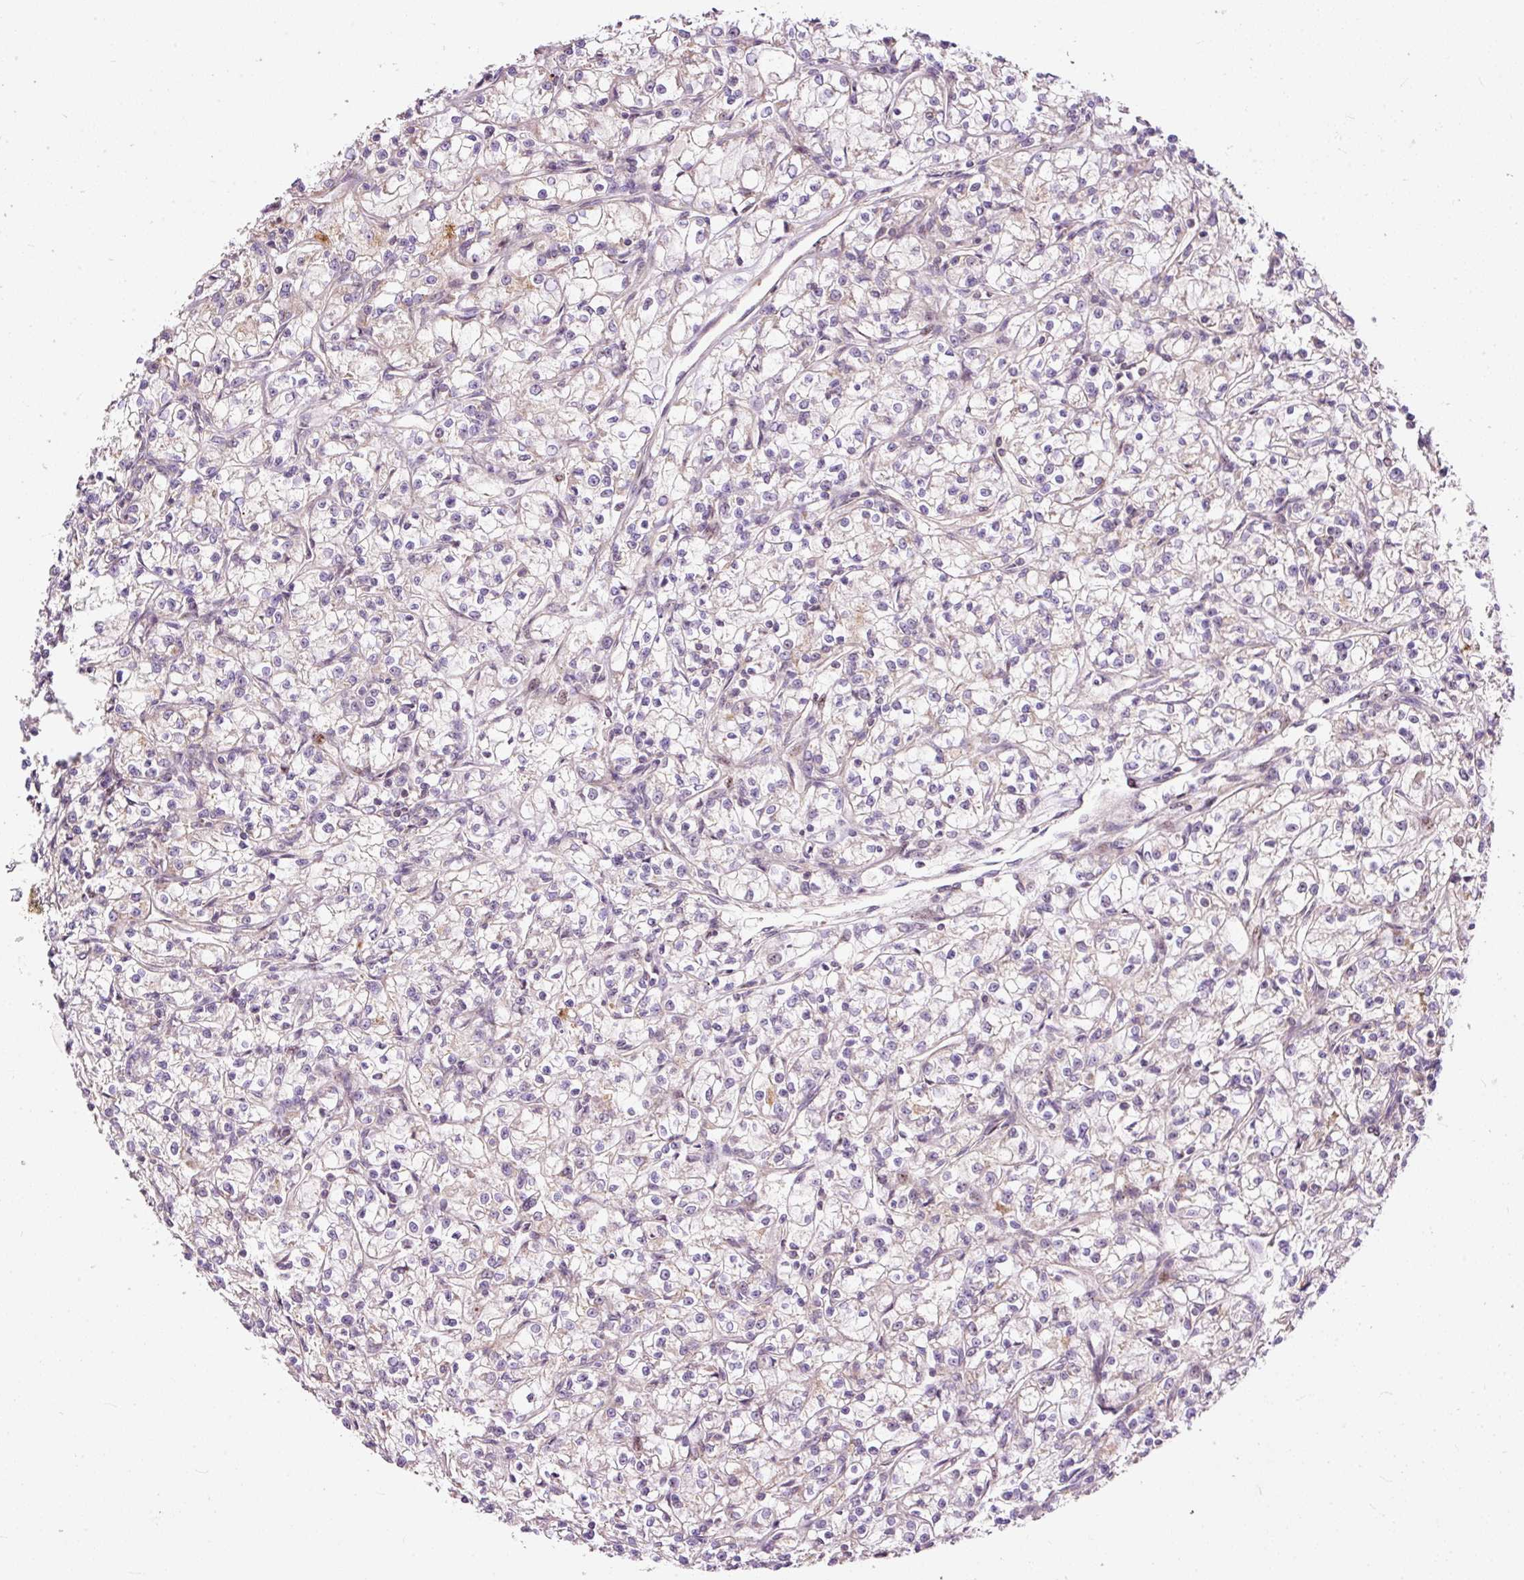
{"staining": {"intensity": "weak", "quantity": "<25%", "location": "cytoplasmic/membranous"}, "tissue": "renal cancer", "cell_type": "Tumor cells", "image_type": "cancer", "snomed": [{"axis": "morphology", "description": "Adenocarcinoma, NOS"}, {"axis": "topography", "description": "Kidney"}], "caption": "Immunohistochemistry (IHC) histopathology image of neoplastic tissue: renal cancer (adenocarcinoma) stained with DAB (3,3'-diaminobenzidine) shows no significant protein positivity in tumor cells. The staining was performed using DAB (3,3'-diaminobenzidine) to visualize the protein expression in brown, while the nuclei were stained in blue with hematoxylin (Magnification: 20x).", "gene": "BOLA3", "patient": {"sex": "female", "age": 59}}